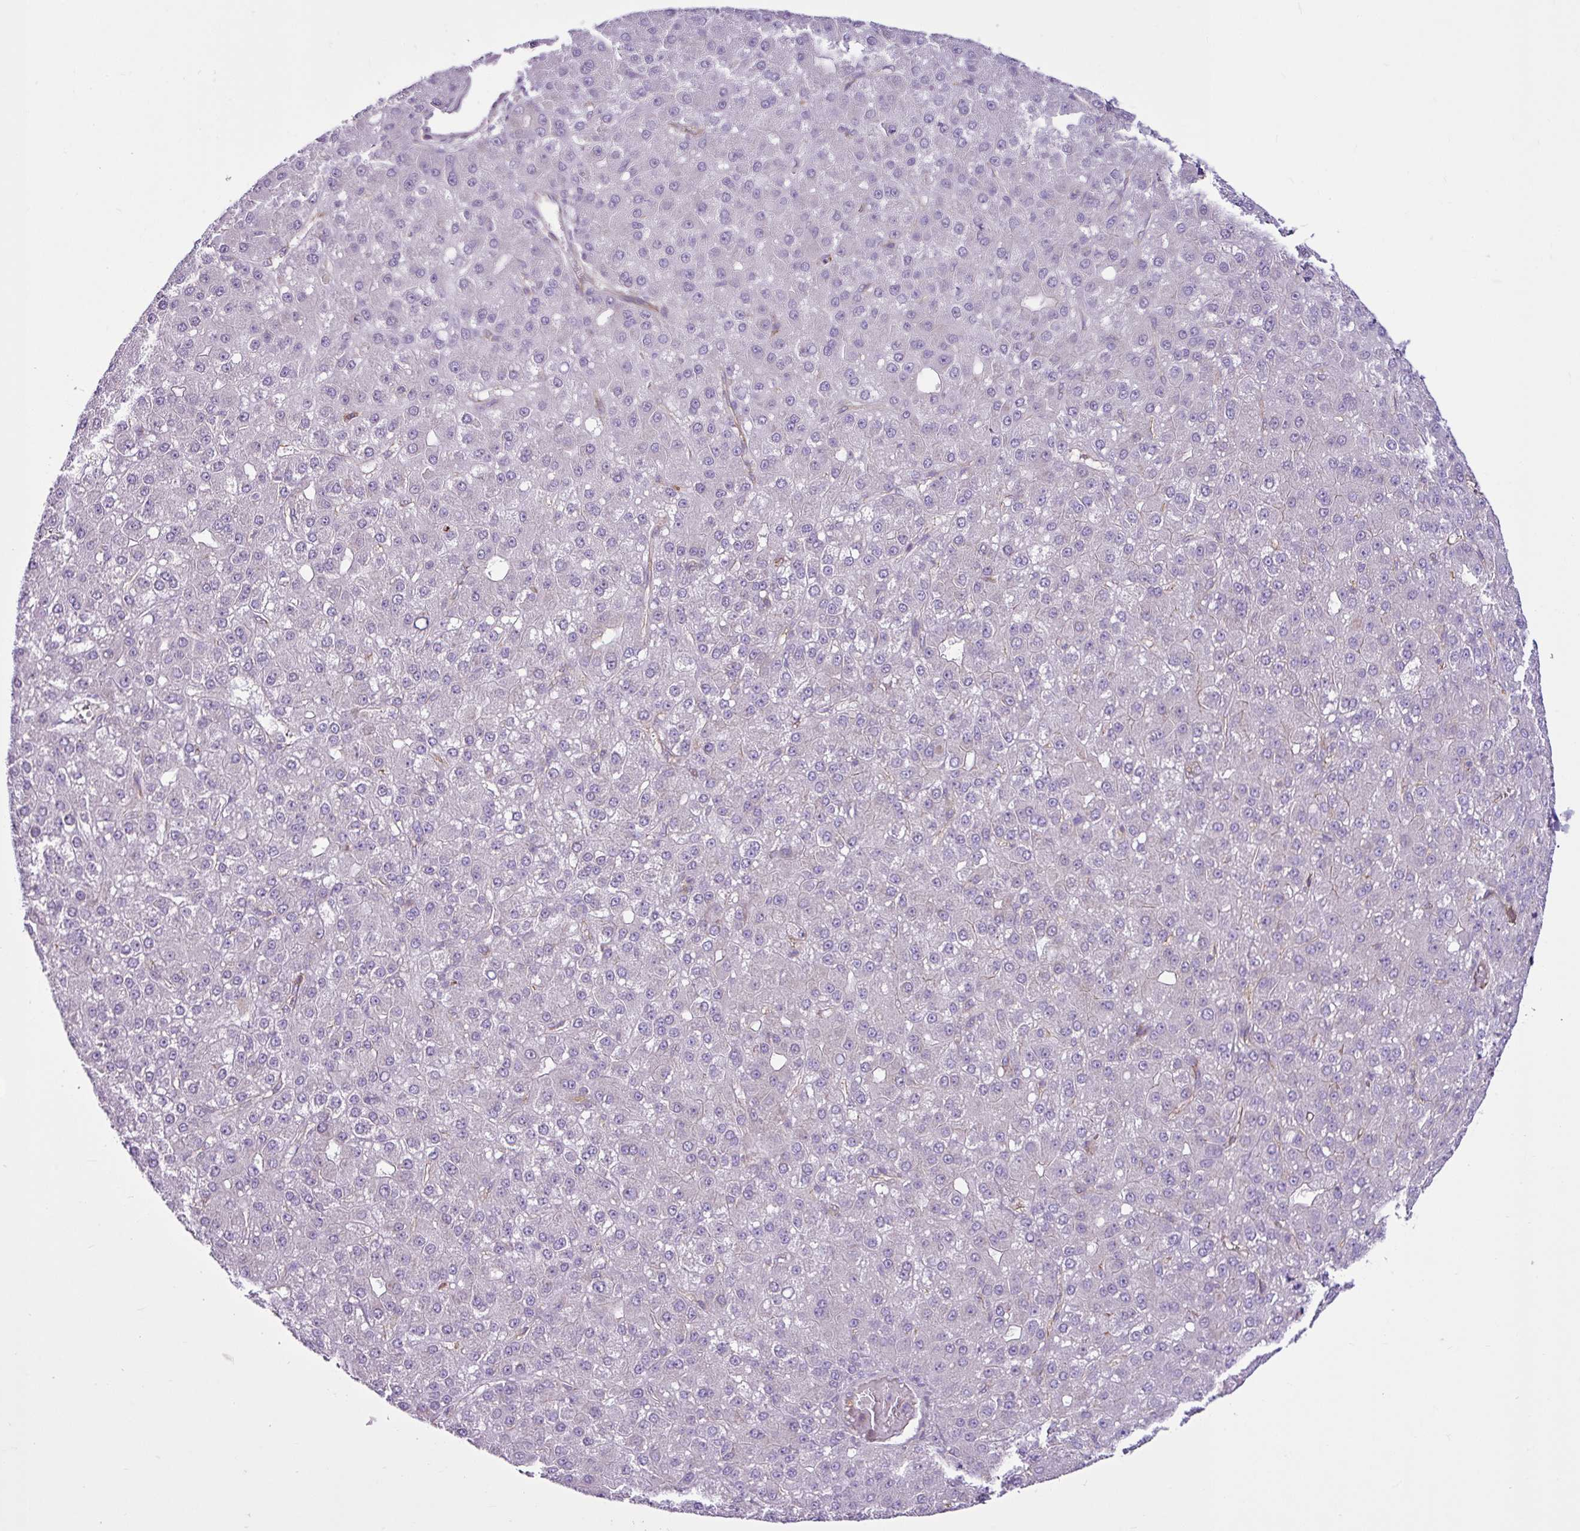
{"staining": {"intensity": "negative", "quantity": "none", "location": "none"}, "tissue": "liver cancer", "cell_type": "Tumor cells", "image_type": "cancer", "snomed": [{"axis": "morphology", "description": "Carcinoma, Hepatocellular, NOS"}, {"axis": "topography", "description": "Liver"}], "caption": "The immunohistochemistry (IHC) photomicrograph has no significant positivity in tumor cells of liver cancer (hepatocellular carcinoma) tissue.", "gene": "EME2", "patient": {"sex": "male", "age": 67}}